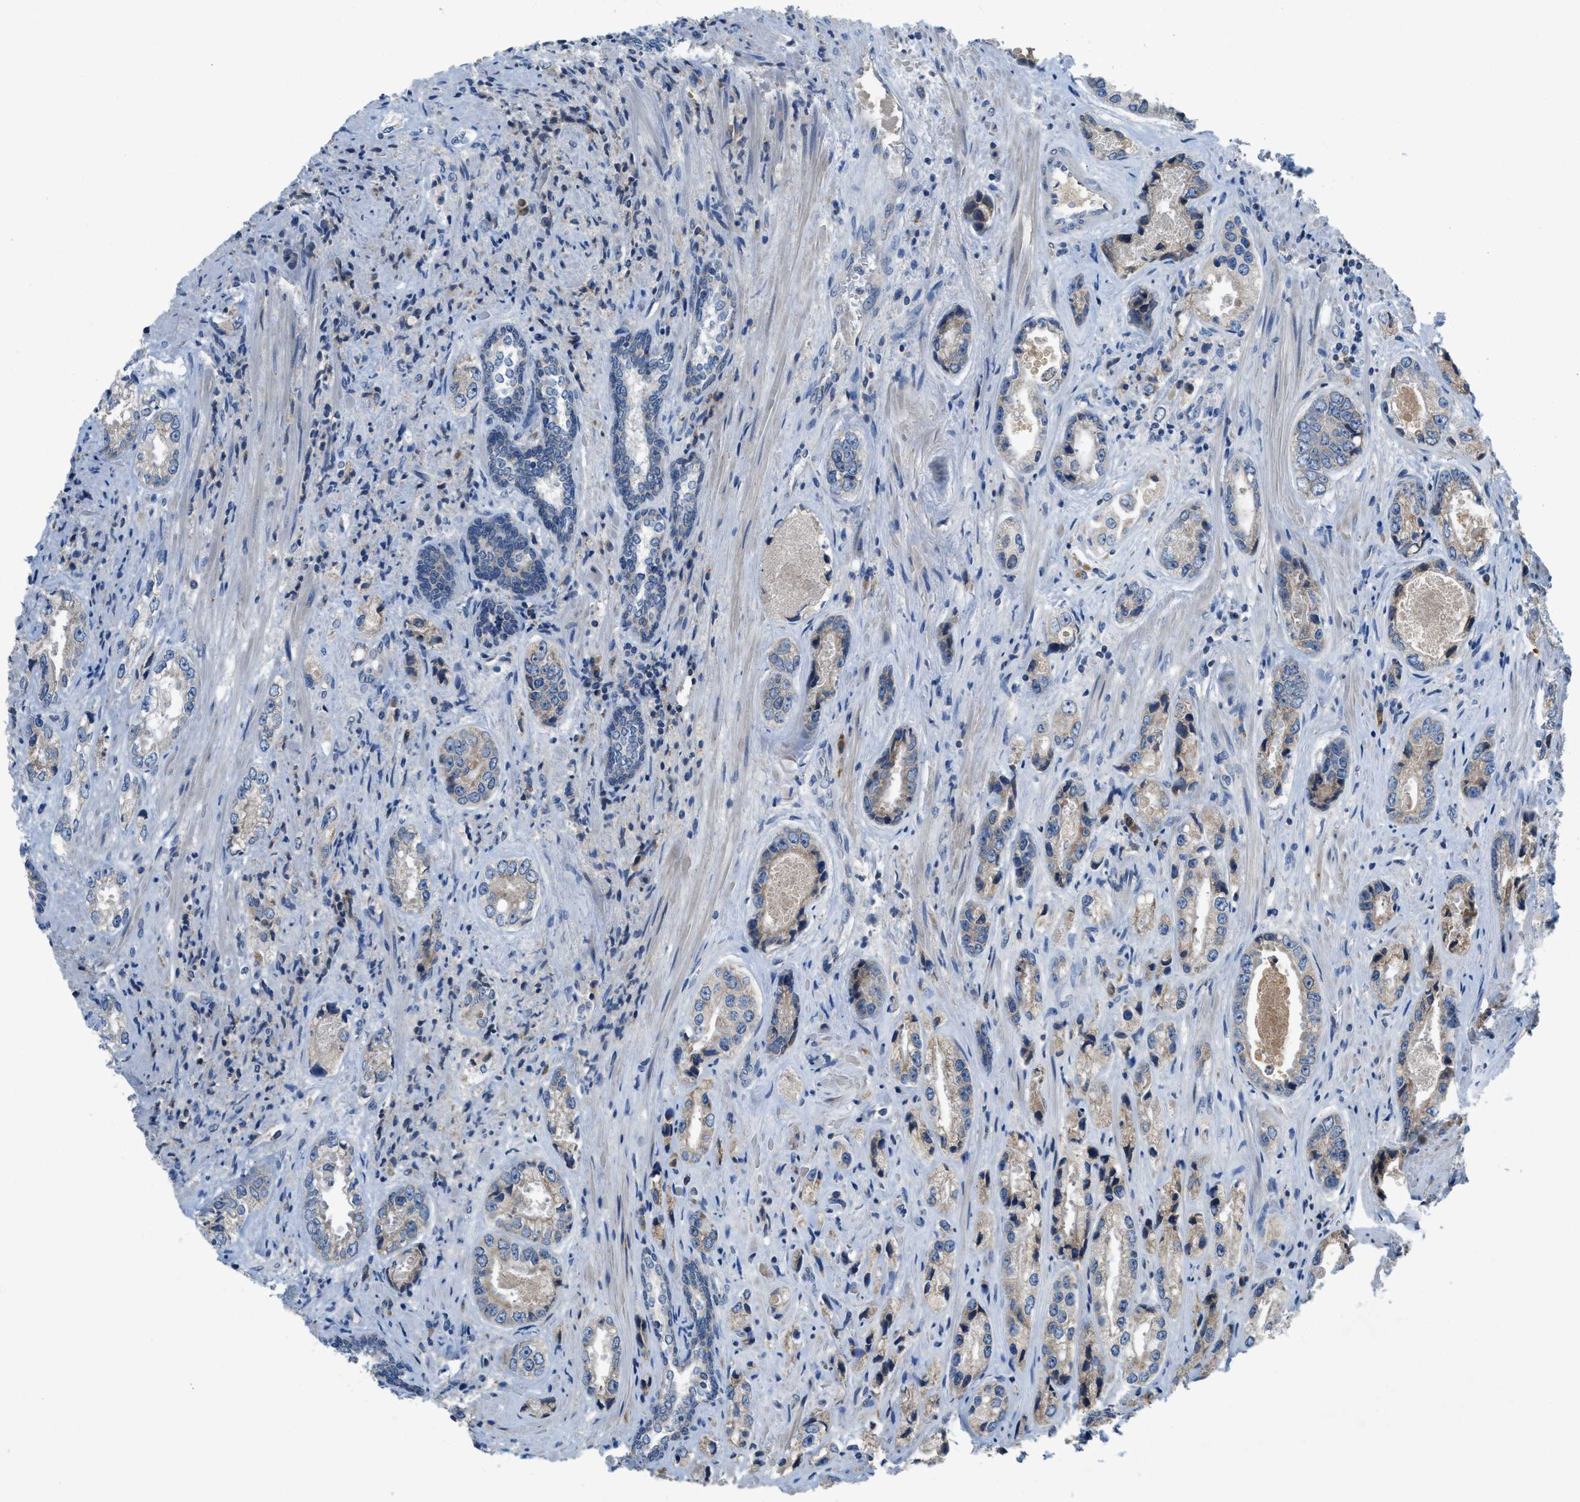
{"staining": {"intensity": "weak", "quantity": "<25%", "location": "cytoplasmic/membranous"}, "tissue": "prostate cancer", "cell_type": "Tumor cells", "image_type": "cancer", "snomed": [{"axis": "morphology", "description": "Adenocarcinoma, High grade"}, {"axis": "topography", "description": "Prostate"}], "caption": "There is no significant positivity in tumor cells of prostate adenocarcinoma (high-grade).", "gene": "PNKD", "patient": {"sex": "male", "age": 61}}